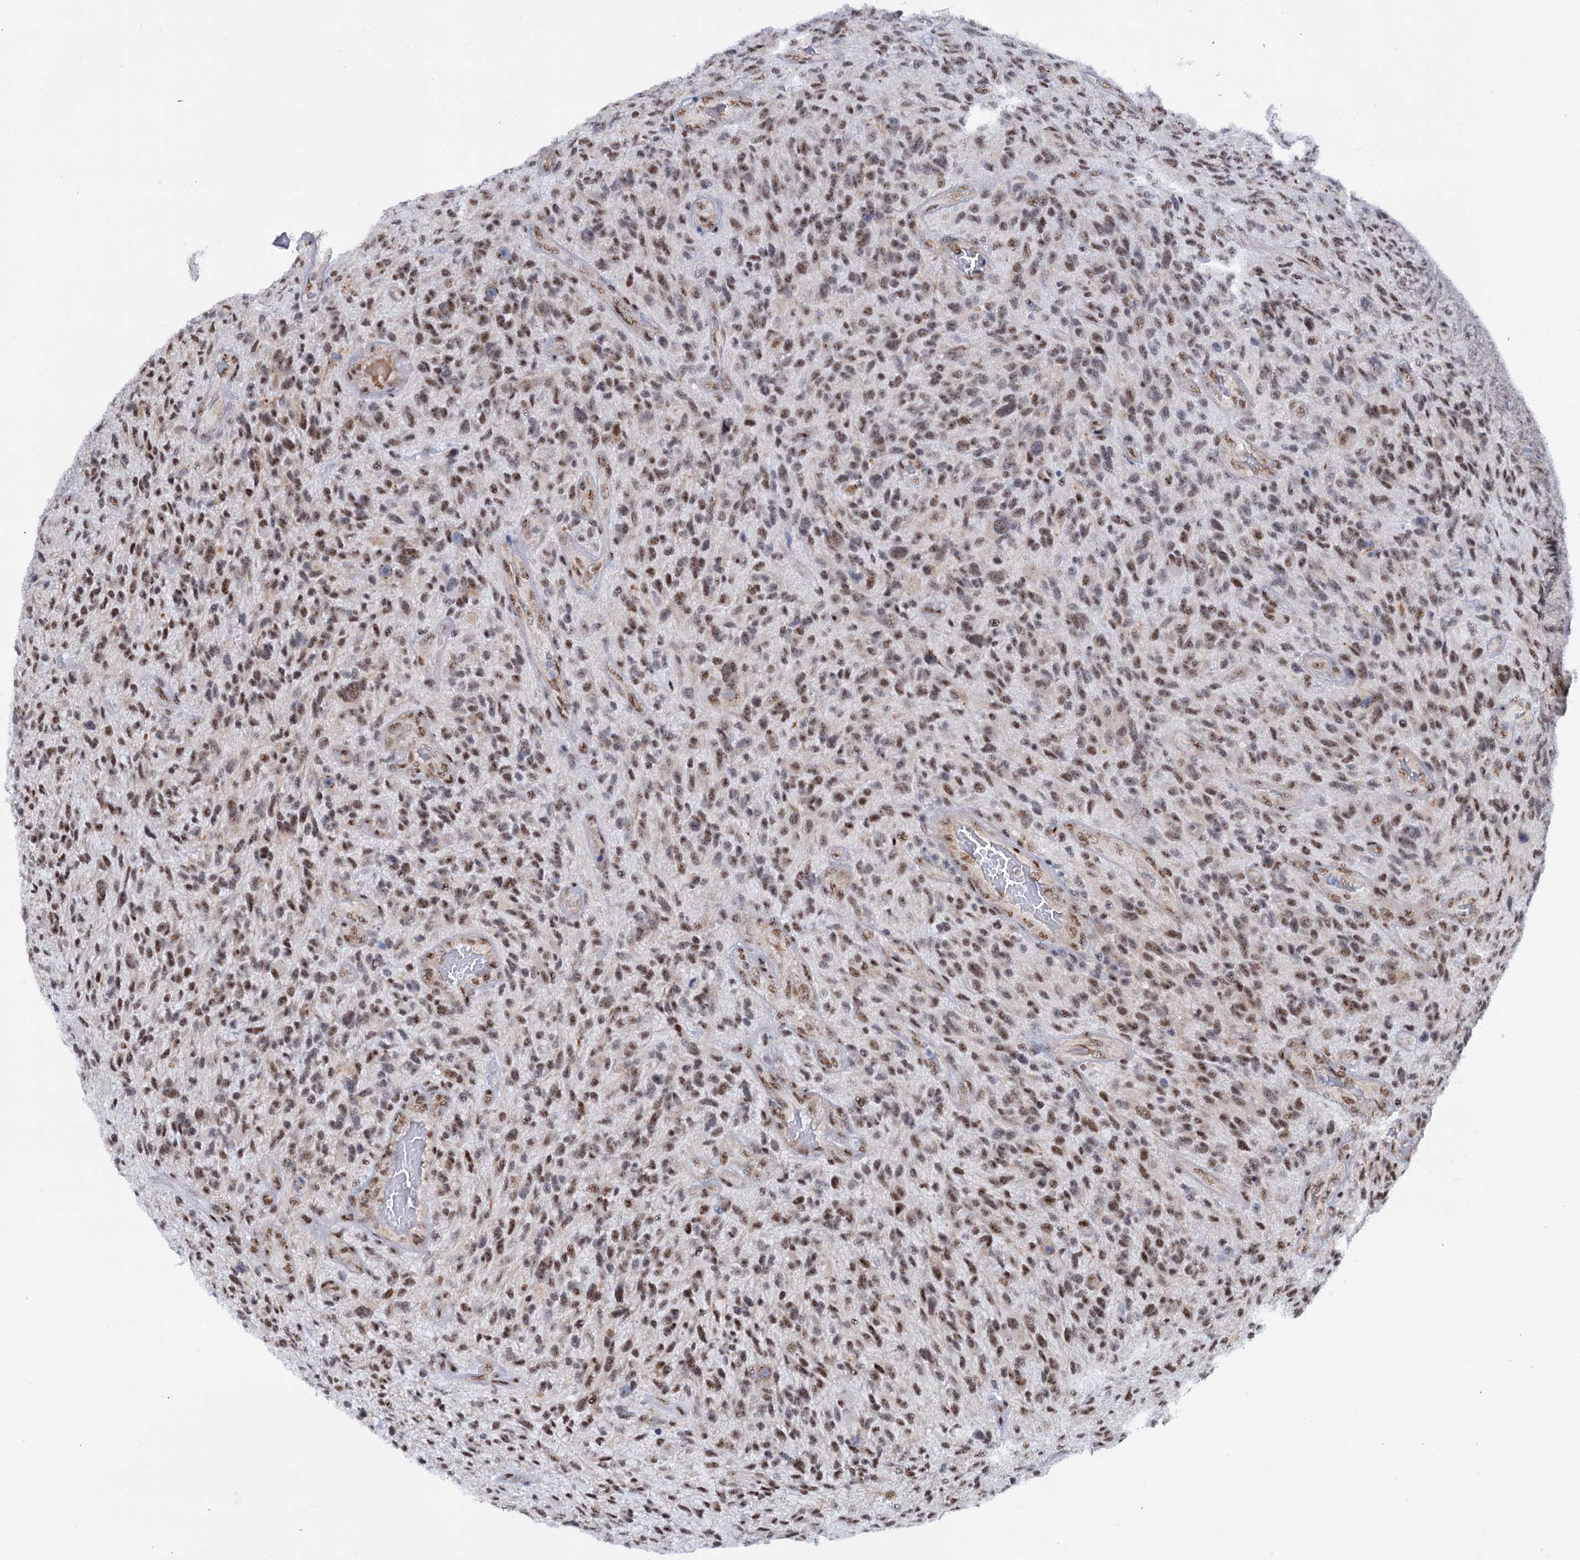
{"staining": {"intensity": "moderate", "quantity": ">75%", "location": "nuclear"}, "tissue": "glioma", "cell_type": "Tumor cells", "image_type": "cancer", "snomed": [{"axis": "morphology", "description": "Glioma, malignant, High grade"}, {"axis": "topography", "description": "Brain"}], "caption": "Tumor cells exhibit medium levels of moderate nuclear expression in about >75% of cells in malignant glioma (high-grade).", "gene": "SREK1", "patient": {"sex": "male", "age": 47}}